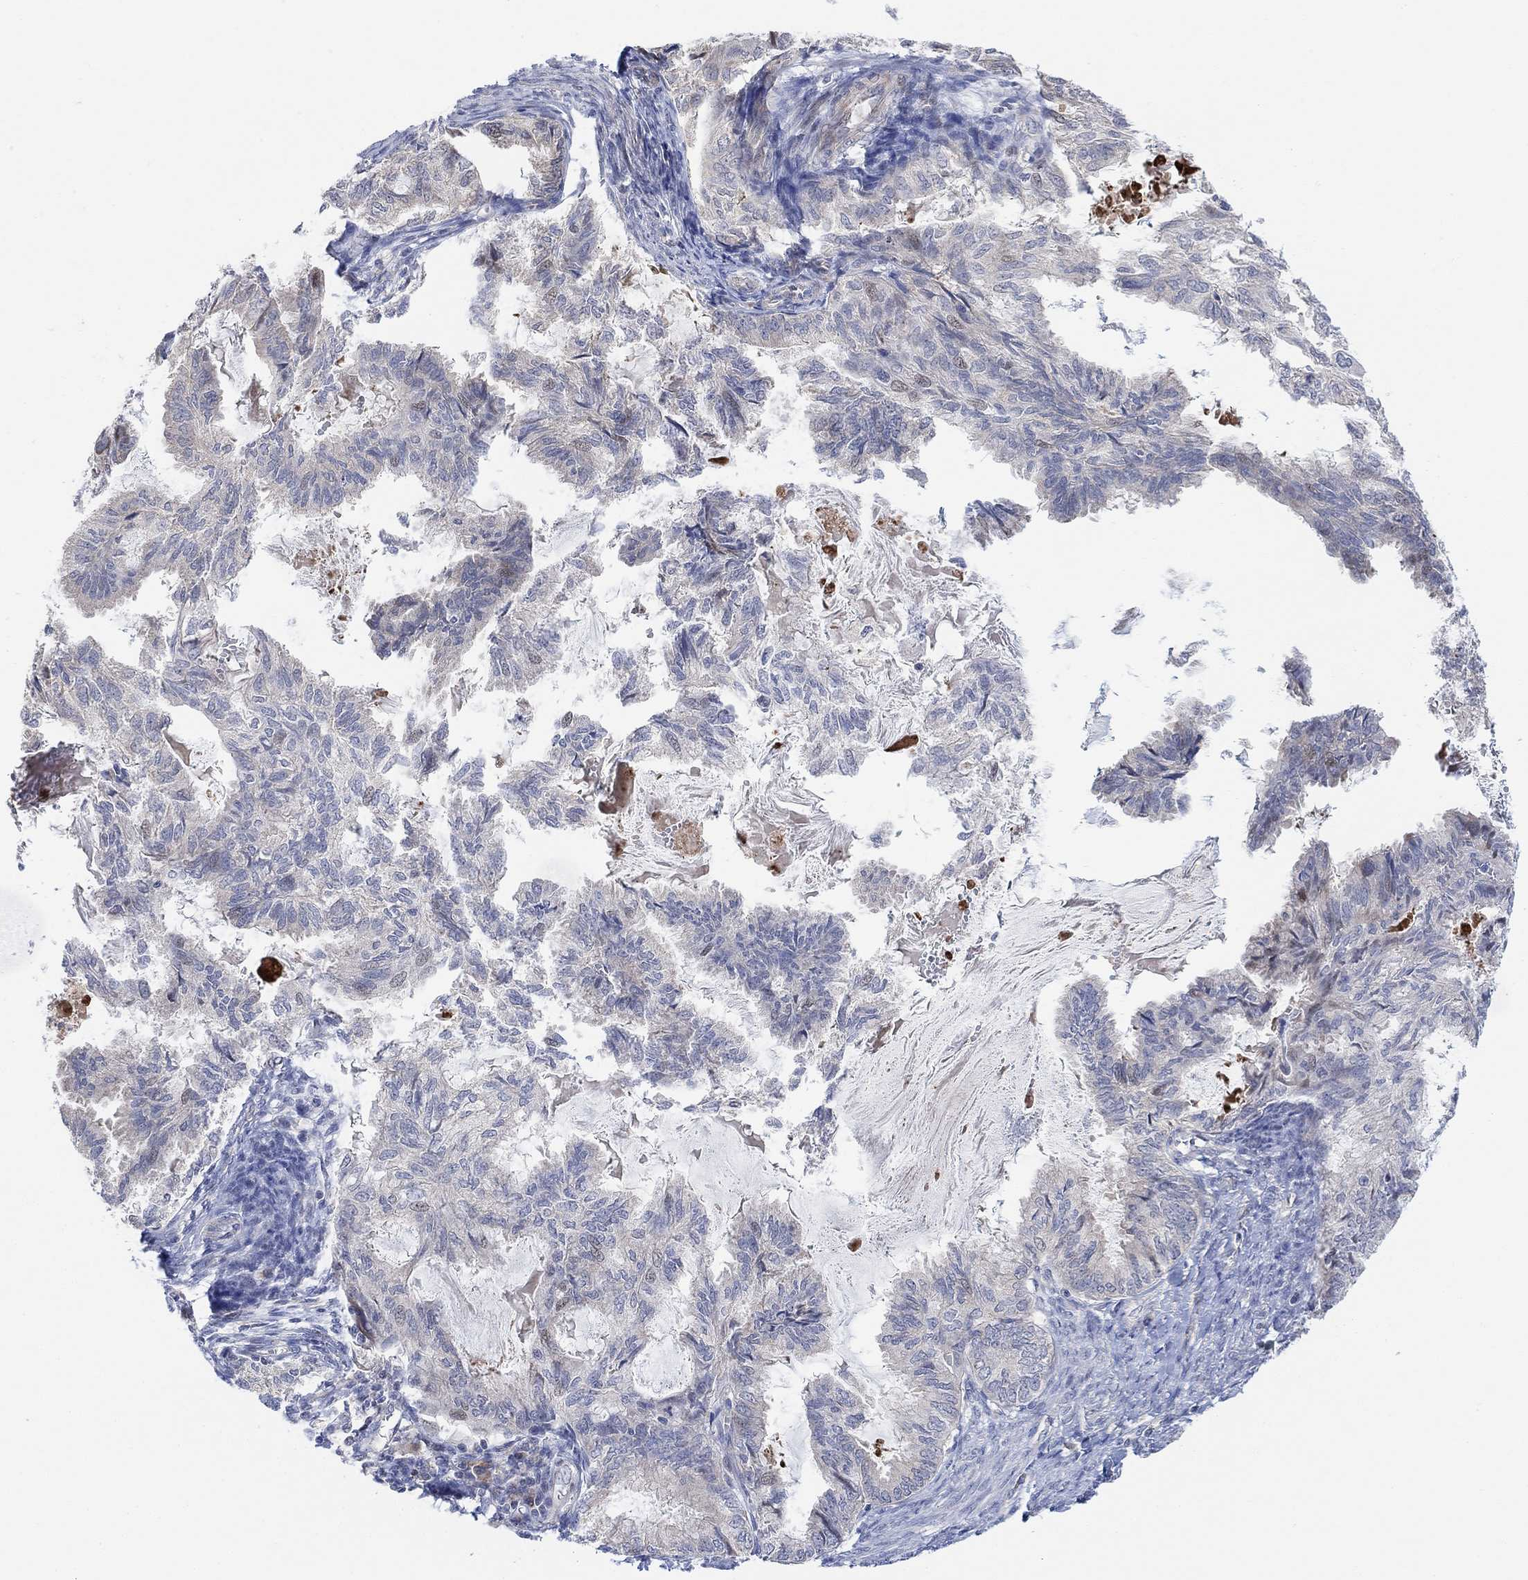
{"staining": {"intensity": "negative", "quantity": "none", "location": "none"}, "tissue": "endometrial cancer", "cell_type": "Tumor cells", "image_type": "cancer", "snomed": [{"axis": "morphology", "description": "Adenocarcinoma, NOS"}, {"axis": "topography", "description": "Endometrium"}], "caption": "Protein analysis of endometrial cancer (adenocarcinoma) shows no significant staining in tumor cells.", "gene": "CNTF", "patient": {"sex": "female", "age": 86}}